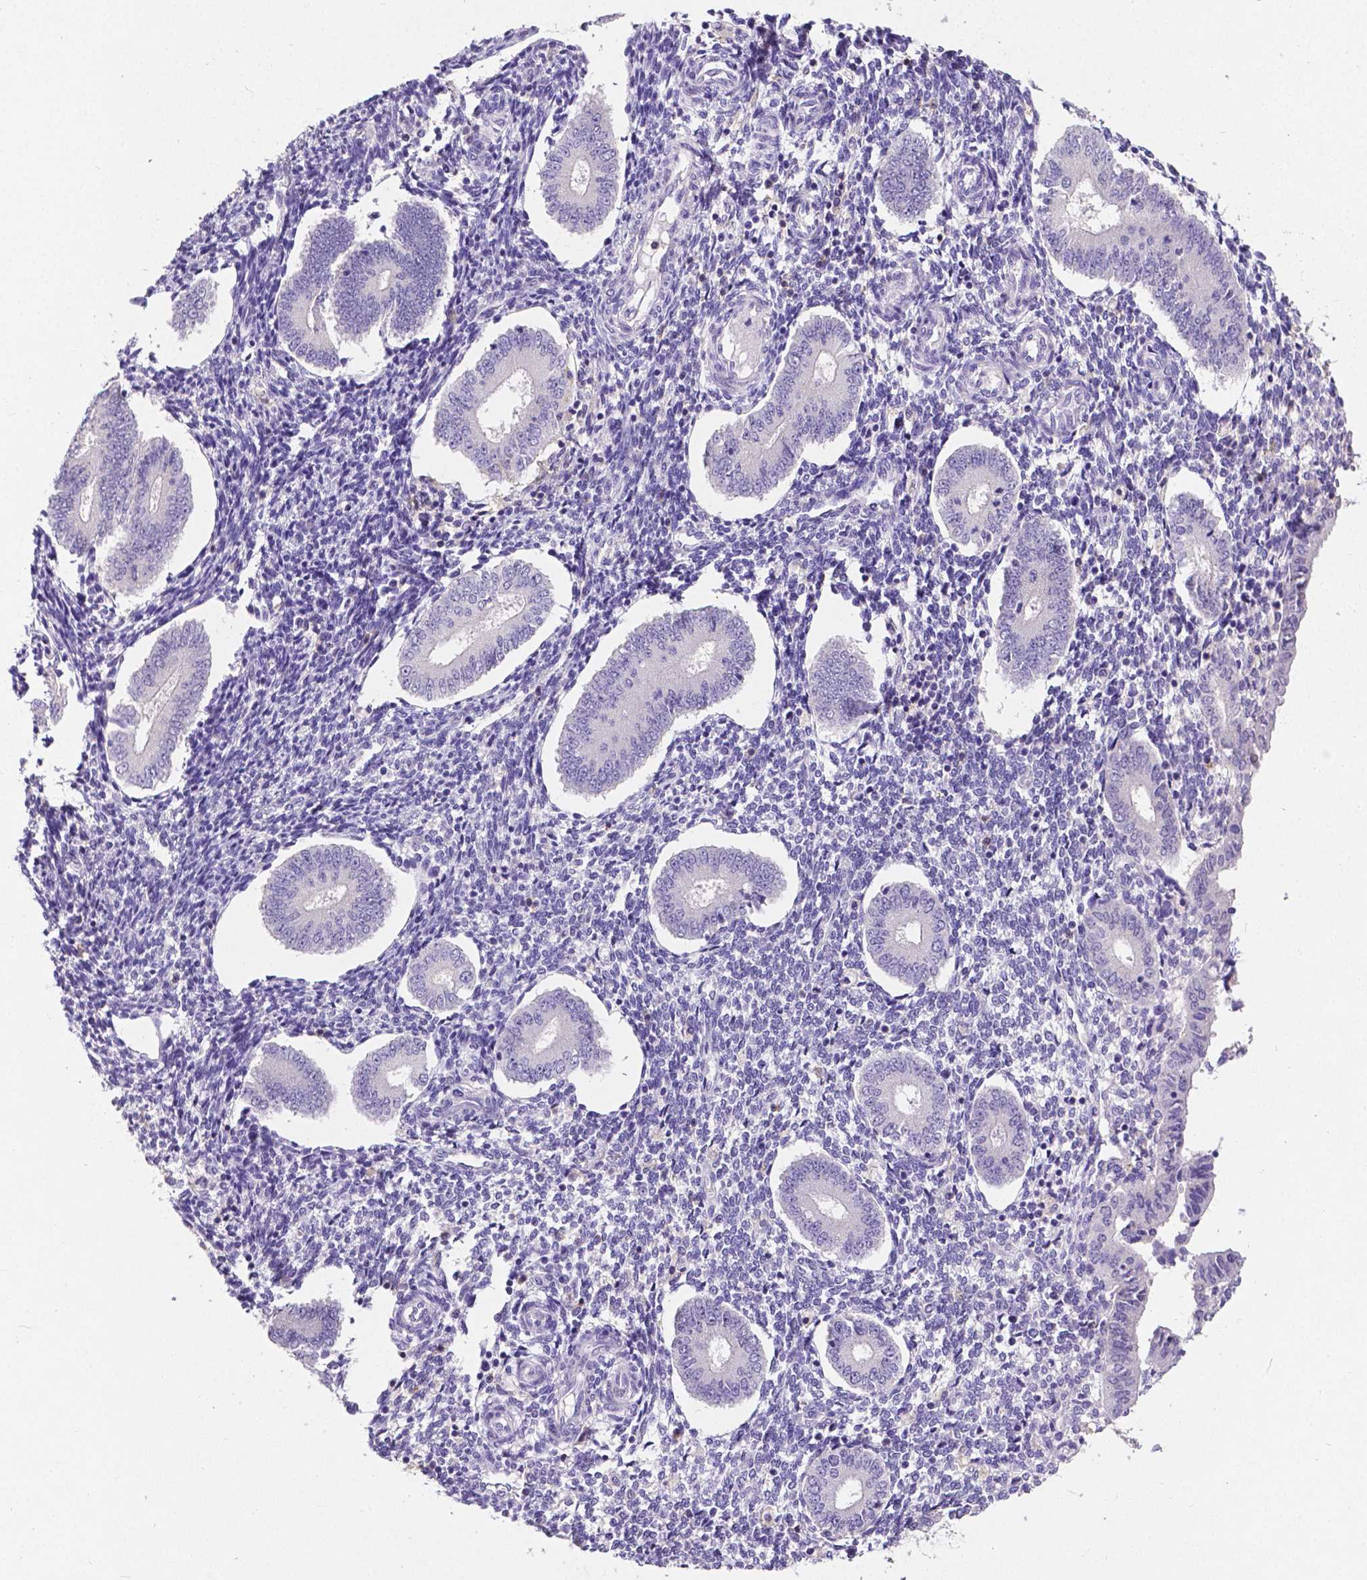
{"staining": {"intensity": "negative", "quantity": "none", "location": "none"}, "tissue": "endometrium", "cell_type": "Cells in endometrial stroma", "image_type": "normal", "snomed": [{"axis": "morphology", "description": "Normal tissue, NOS"}, {"axis": "topography", "description": "Endometrium"}], "caption": "Cells in endometrial stroma are negative for brown protein staining in benign endometrium. (DAB immunohistochemistry with hematoxylin counter stain).", "gene": "CD4", "patient": {"sex": "female", "age": 40}}